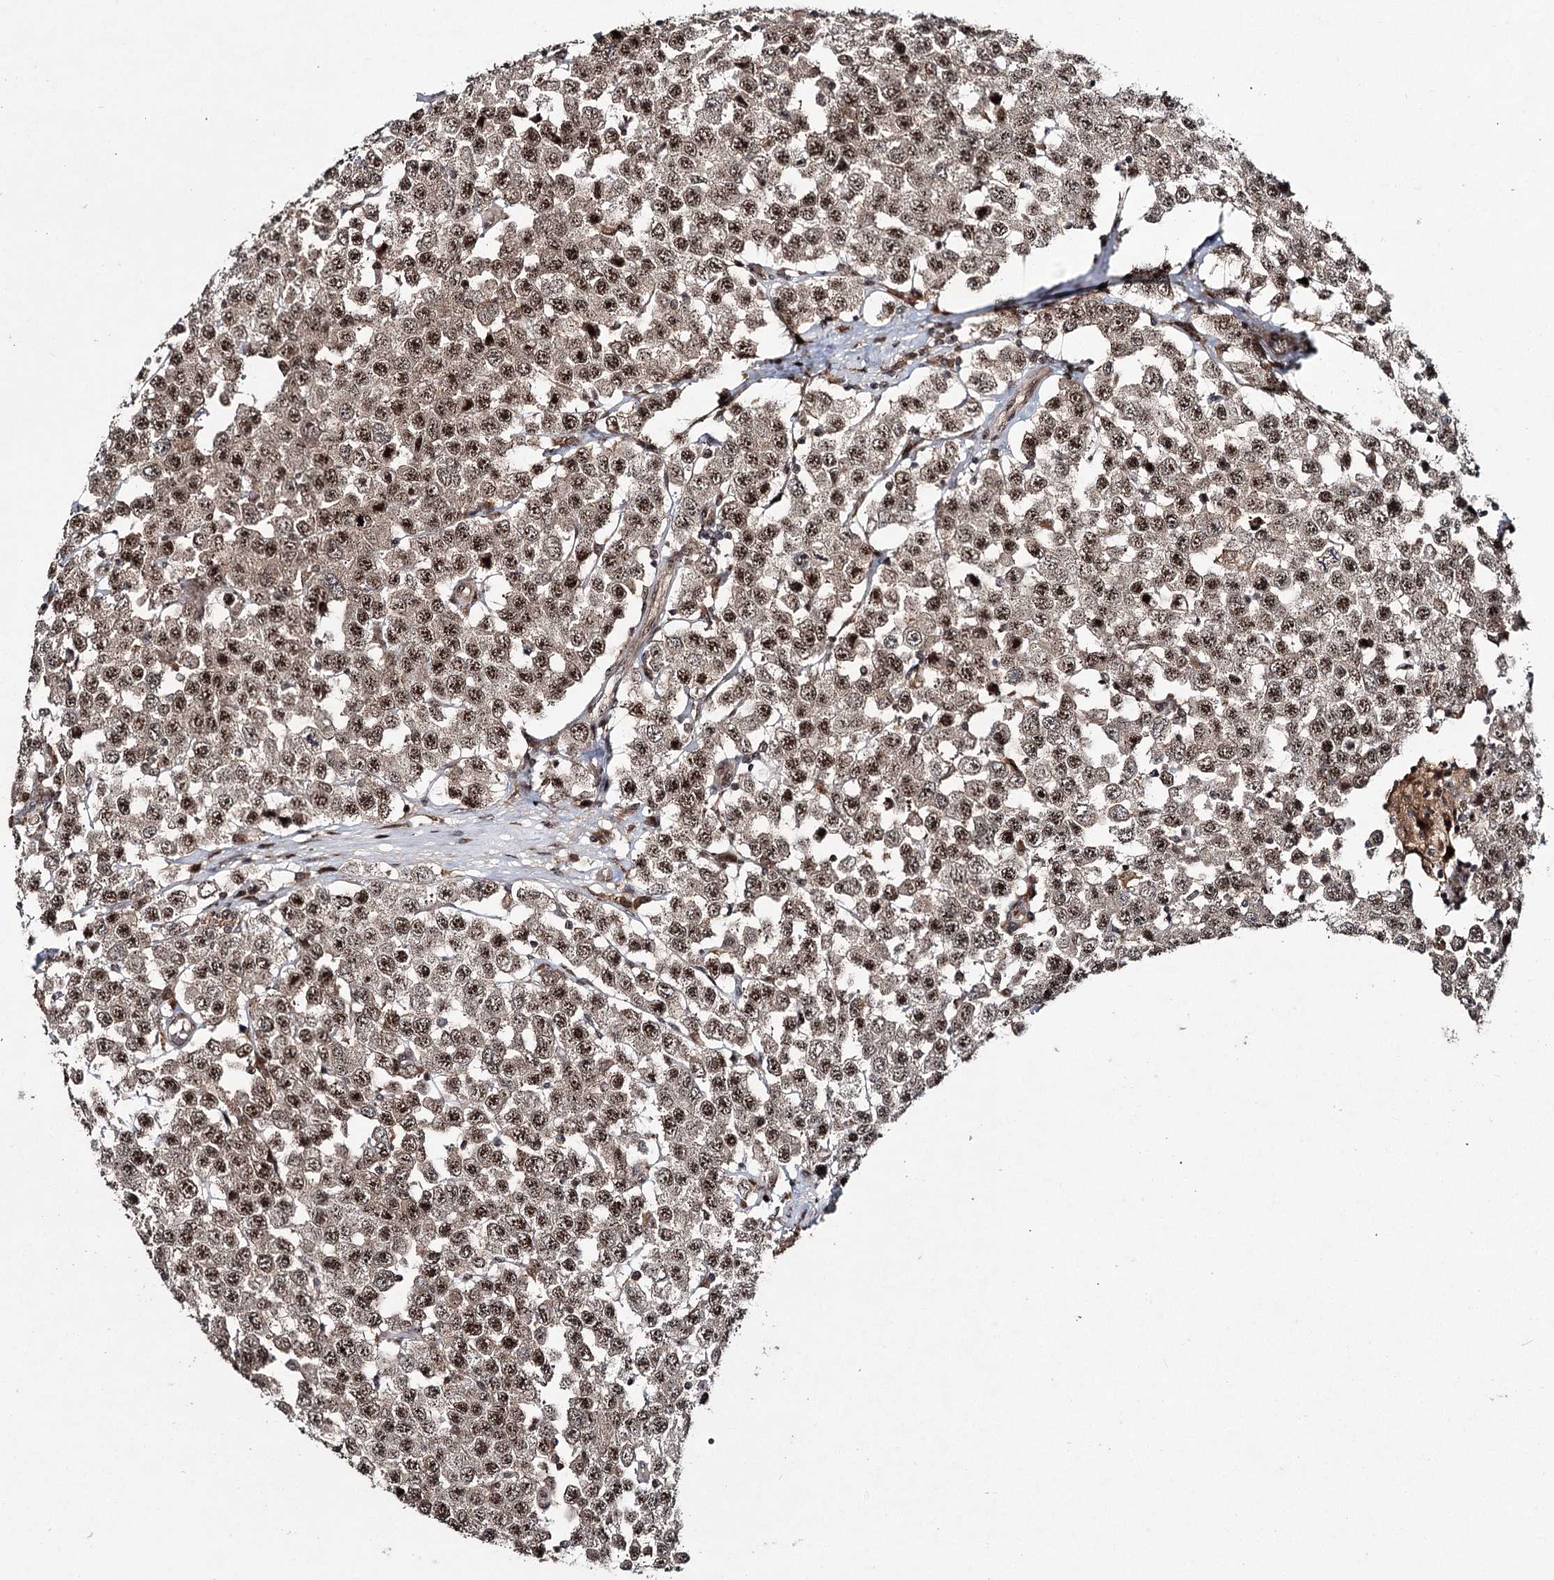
{"staining": {"intensity": "strong", "quantity": ">75%", "location": "nuclear"}, "tissue": "testis cancer", "cell_type": "Tumor cells", "image_type": "cancer", "snomed": [{"axis": "morphology", "description": "Seminoma, NOS"}, {"axis": "topography", "description": "Testis"}], "caption": "Human testis seminoma stained with a brown dye exhibits strong nuclear positive expression in approximately >75% of tumor cells.", "gene": "MKNK2", "patient": {"sex": "male", "age": 28}}